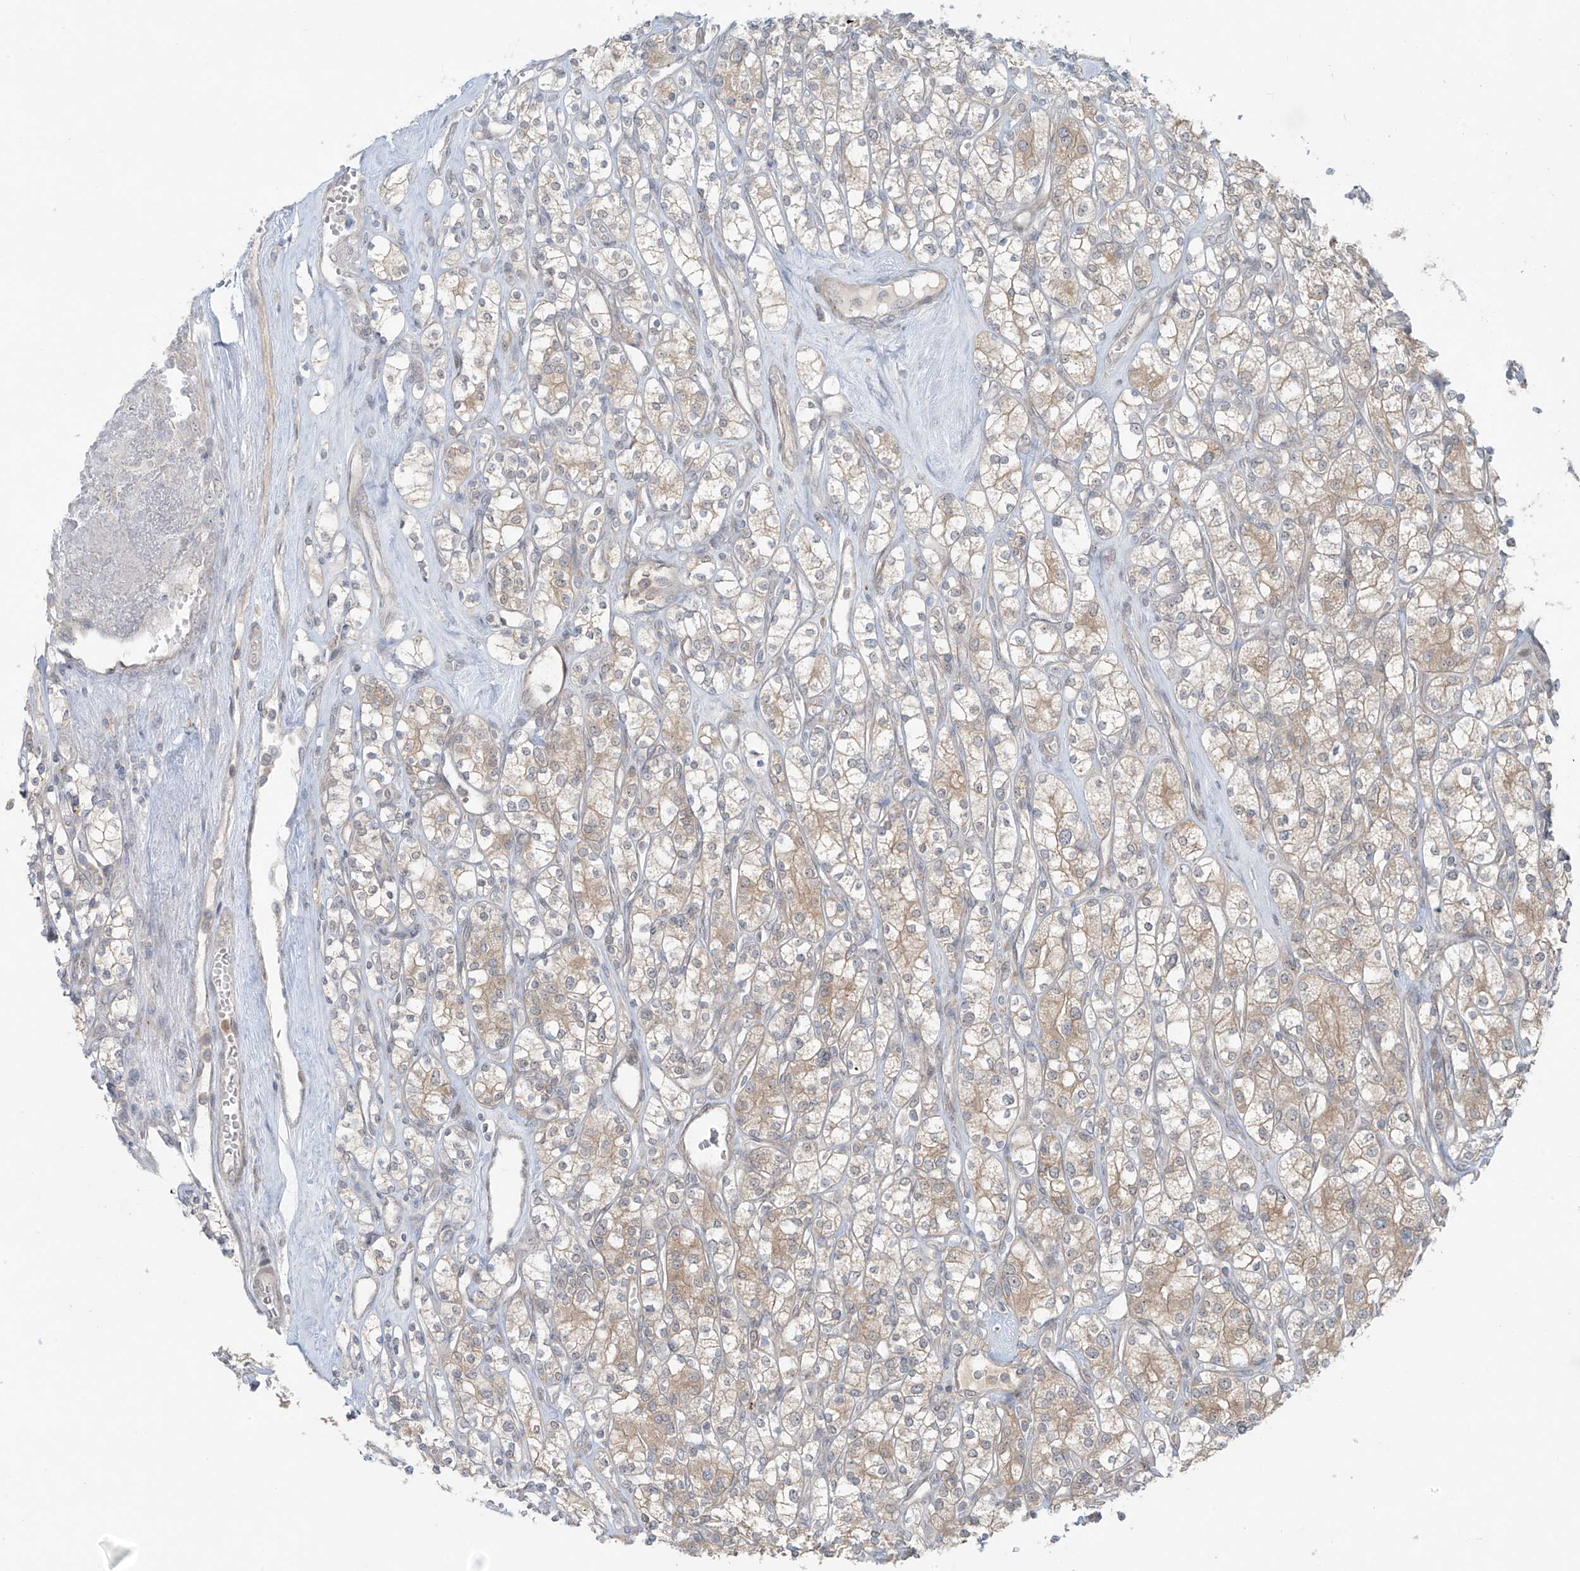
{"staining": {"intensity": "weak", "quantity": ">75%", "location": "cytoplasmic/membranous"}, "tissue": "renal cancer", "cell_type": "Tumor cells", "image_type": "cancer", "snomed": [{"axis": "morphology", "description": "Adenocarcinoma, NOS"}, {"axis": "topography", "description": "Kidney"}], "caption": "IHC staining of renal cancer (adenocarcinoma), which exhibits low levels of weak cytoplasmic/membranous staining in approximately >75% of tumor cells indicating weak cytoplasmic/membranous protein expression. The staining was performed using DAB (brown) for protein detection and nuclei were counterstained in hematoxylin (blue).", "gene": "PPAT", "patient": {"sex": "male", "age": 77}}